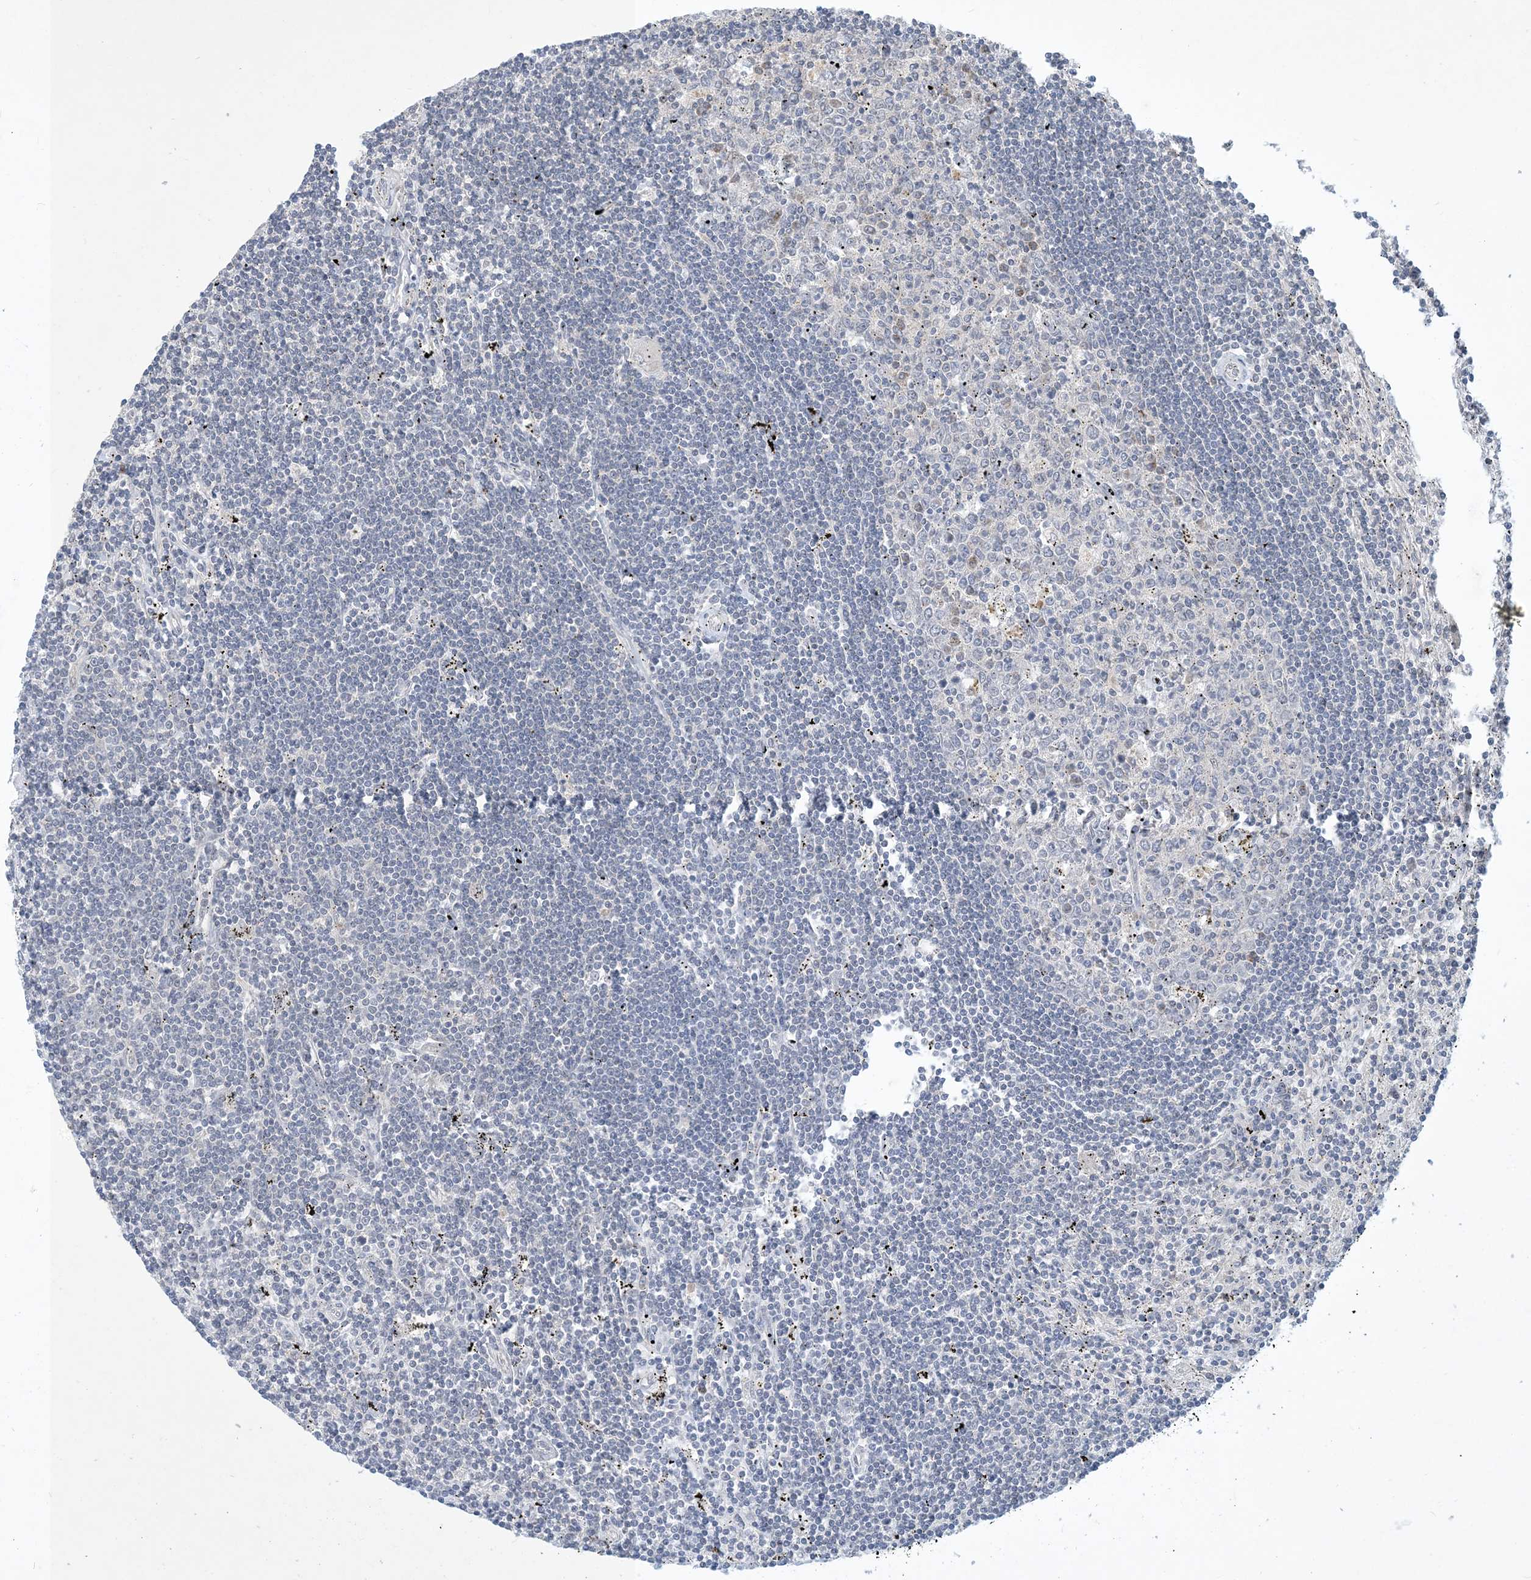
{"staining": {"intensity": "negative", "quantity": "none", "location": "none"}, "tissue": "lymphoma", "cell_type": "Tumor cells", "image_type": "cancer", "snomed": [{"axis": "morphology", "description": "Malignant lymphoma, non-Hodgkin's type, Low grade"}, {"axis": "topography", "description": "Spleen"}], "caption": "Tumor cells show no significant staining in malignant lymphoma, non-Hodgkin's type (low-grade).", "gene": "CCDC14", "patient": {"sex": "male", "age": 76}}